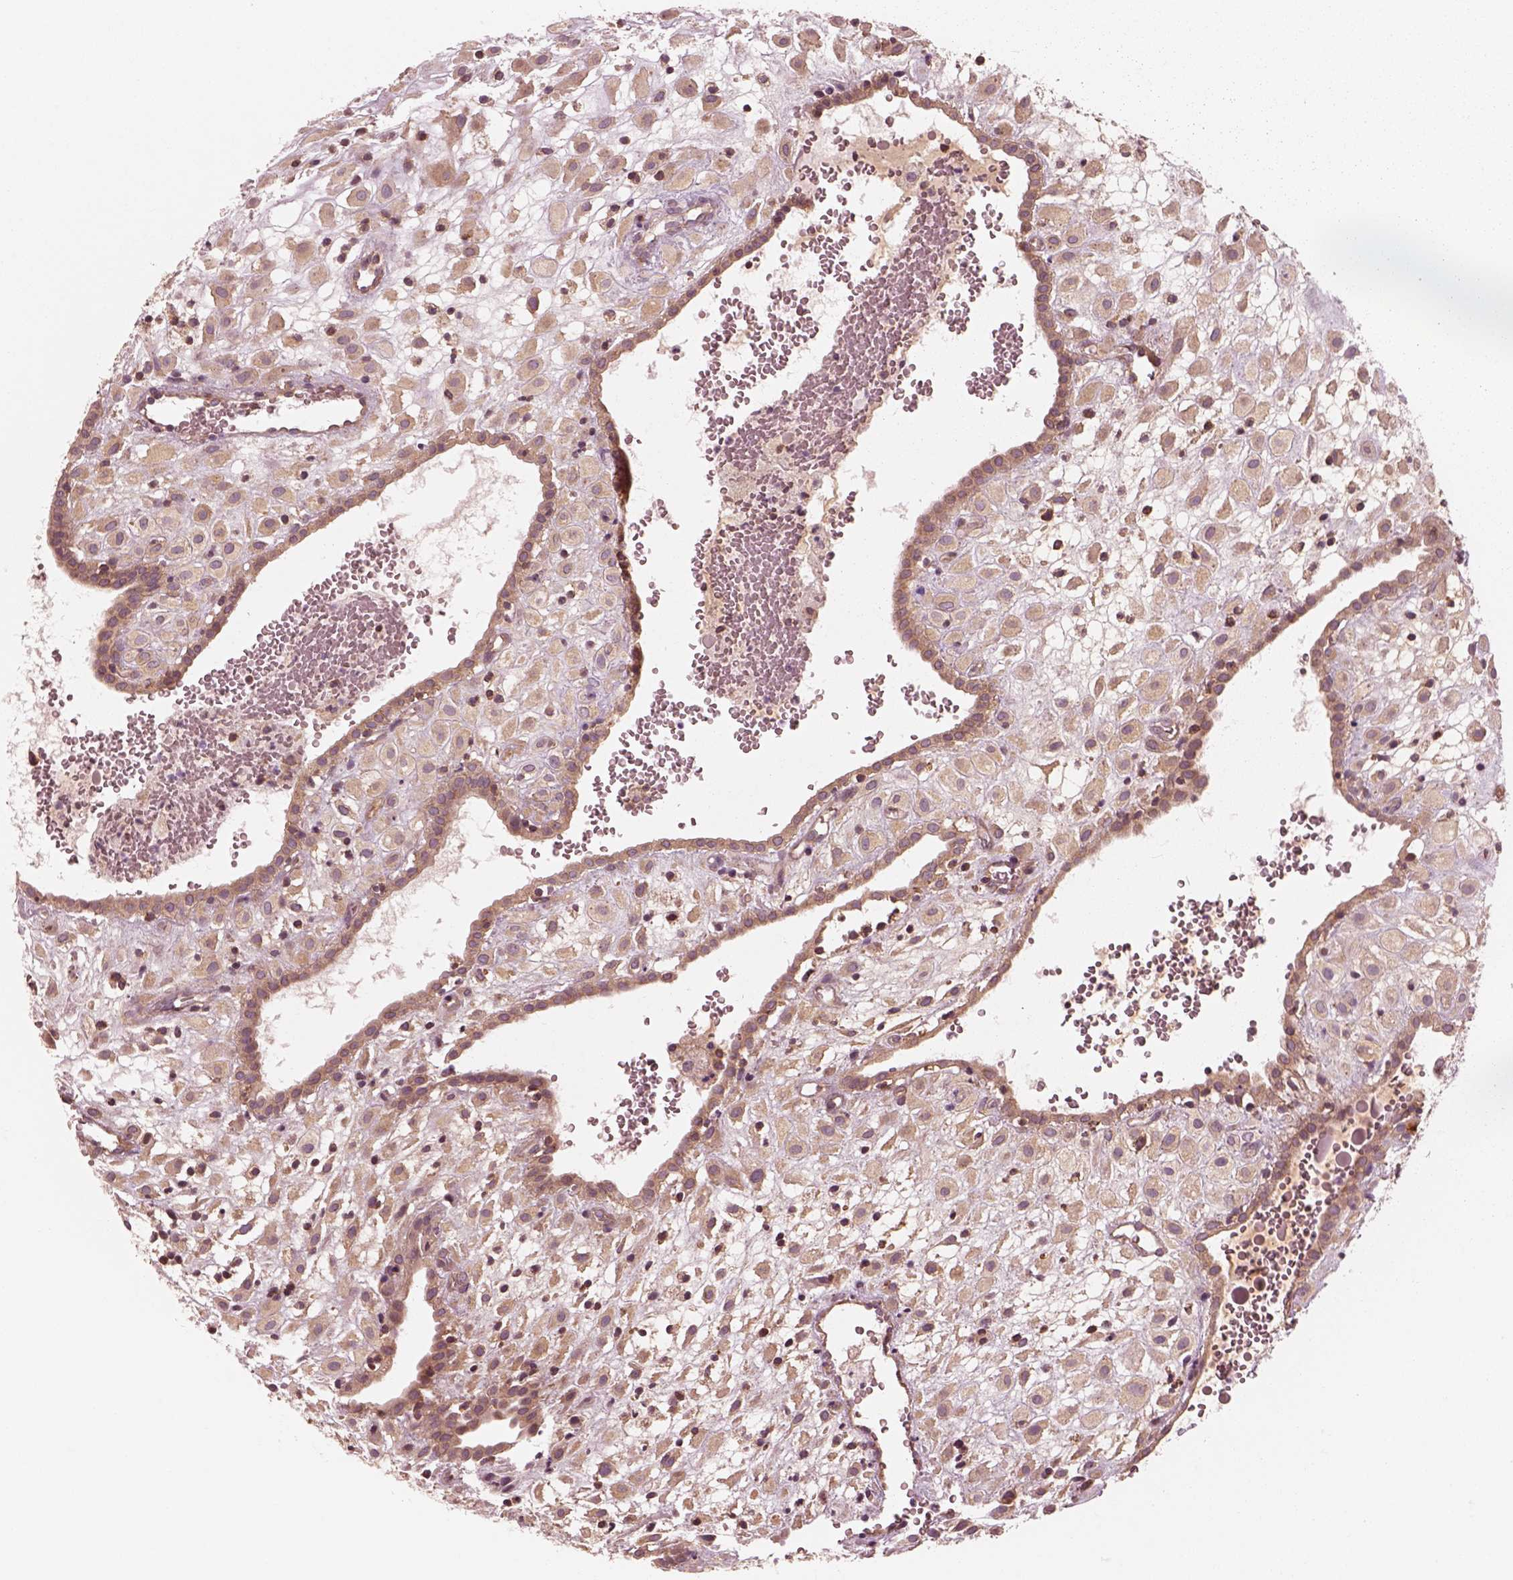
{"staining": {"intensity": "moderate", "quantity": "<25%", "location": "cytoplasmic/membranous"}, "tissue": "placenta", "cell_type": "Decidual cells", "image_type": "normal", "snomed": [{"axis": "morphology", "description": "Normal tissue, NOS"}, {"axis": "topography", "description": "Placenta"}], "caption": "The micrograph displays immunohistochemical staining of benign placenta. There is moderate cytoplasmic/membranous expression is present in approximately <25% of decidual cells.", "gene": "CNOT2", "patient": {"sex": "female", "age": 24}}